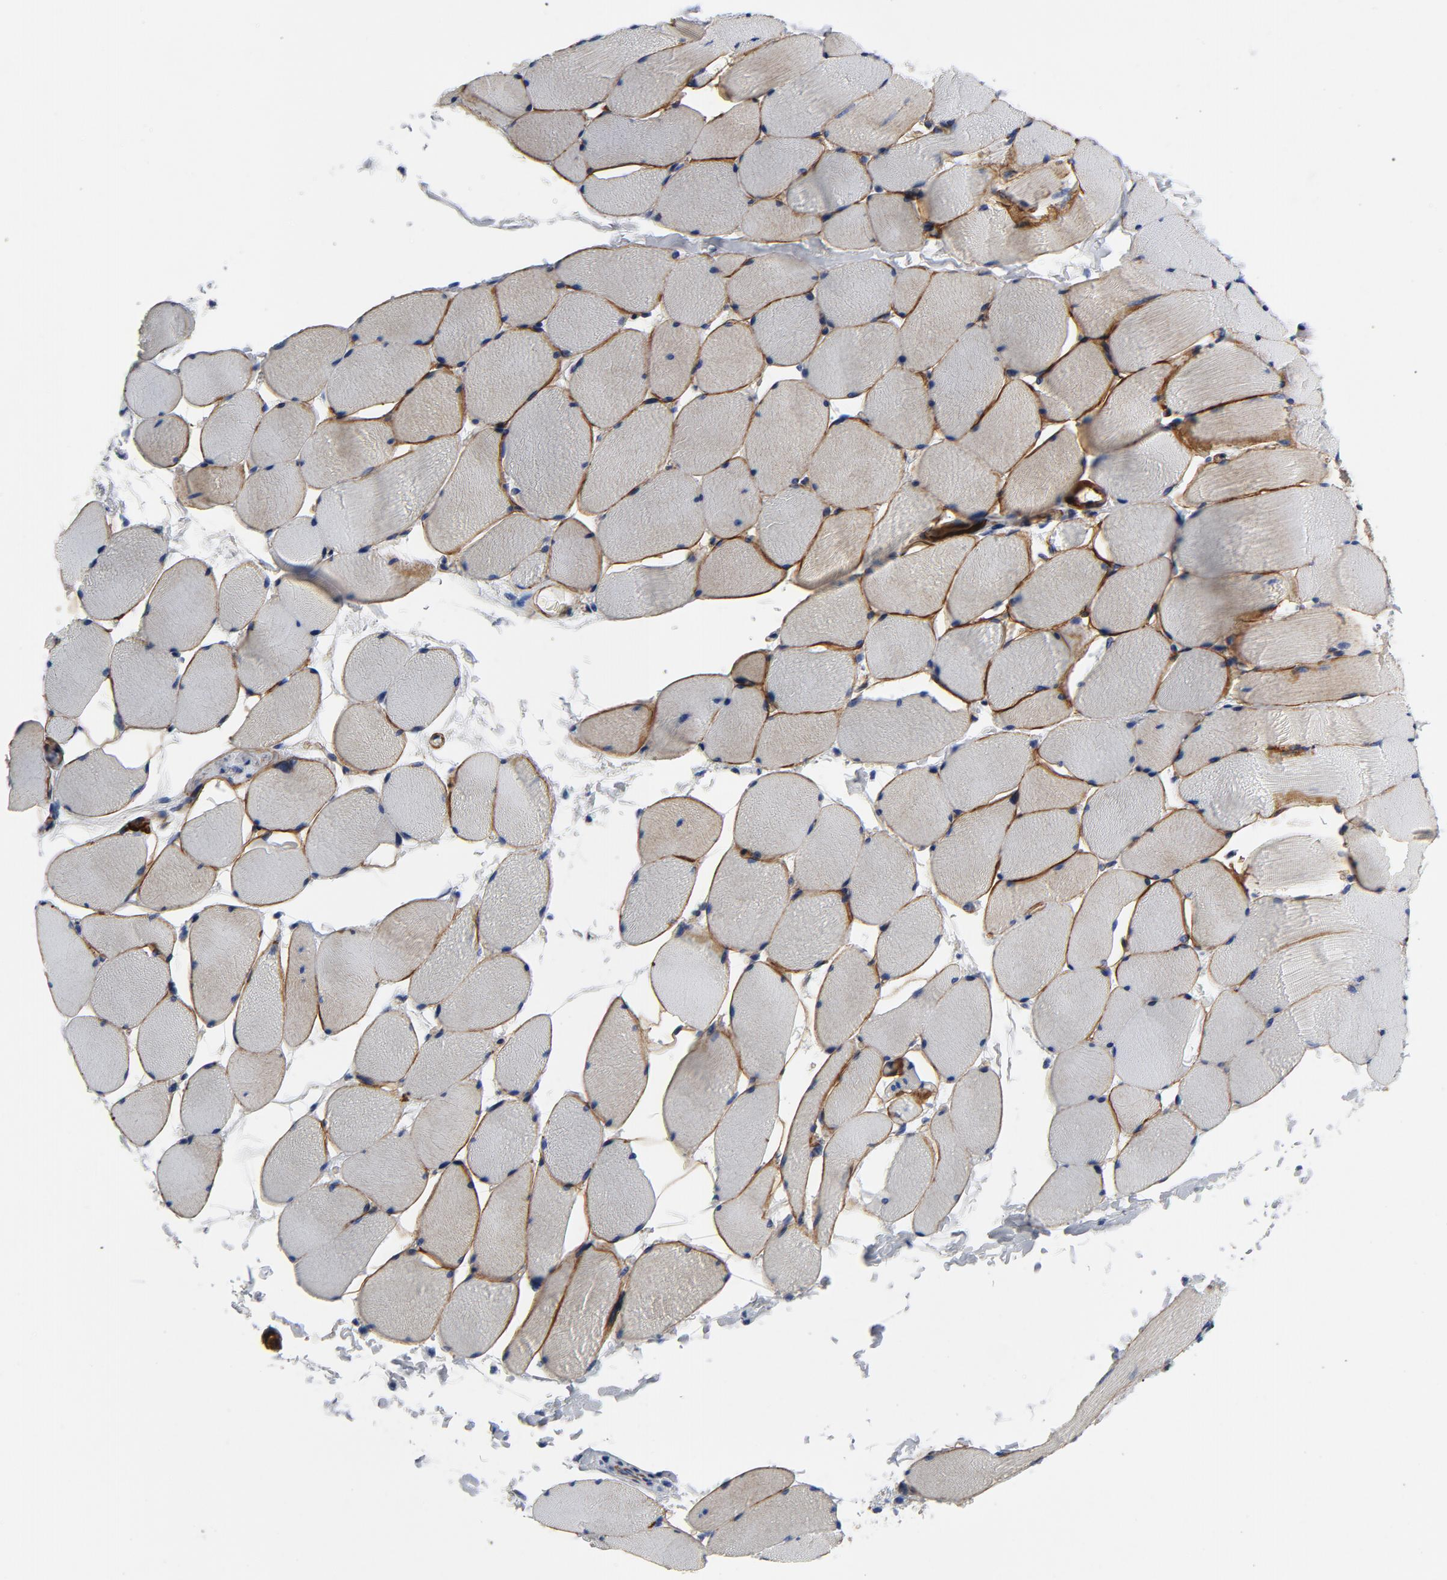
{"staining": {"intensity": "moderate", "quantity": ">75%", "location": "cytoplasmic/membranous"}, "tissue": "skeletal muscle", "cell_type": "Myocytes", "image_type": "normal", "snomed": [{"axis": "morphology", "description": "Normal tissue, NOS"}, {"axis": "topography", "description": "Skeletal muscle"}], "caption": "A high-resolution histopathology image shows immunohistochemistry (IHC) staining of unremarkable skeletal muscle, which reveals moderate cytoplasmic/membranous staining in about >75% of myocytes.", "gene": "LAMC1", "patient": {"sex": "male", "age": 62}}